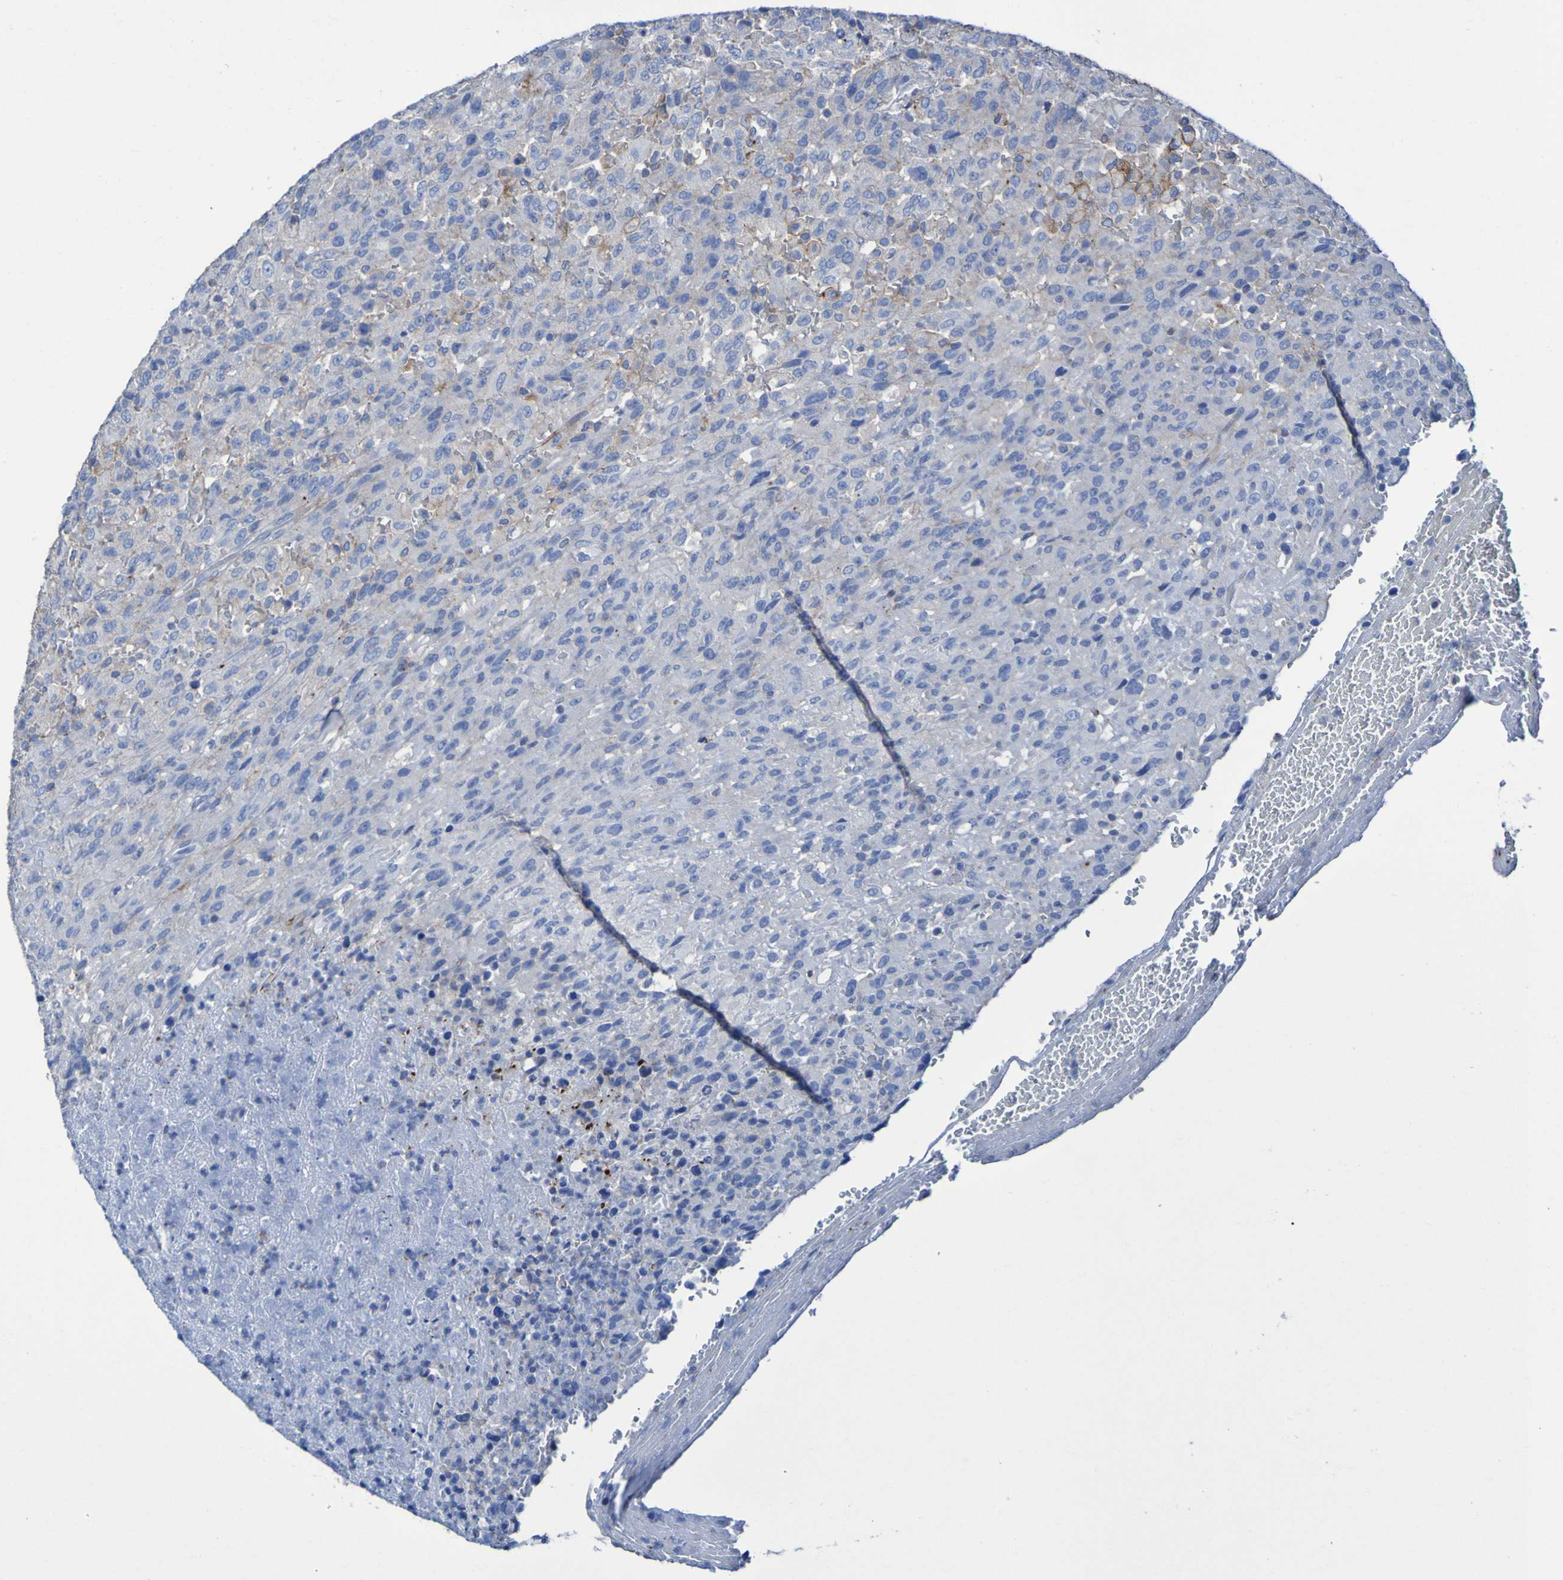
{"staining": {"intensity": "moderate", "quantity": "<25%", "location": "cytoplasmic/membranous"}, "tissue": "urothelial cancer", "cell_type": "Tumor cells", "image_type": "cancer", "snomed": [{"axis": "morphology", "description": "Urothelial carcinoma, High grade"}, {"axis": "topography", "description": "Urinary bladder"}], "caption": "Protein expression analysis of human high-grade urothelial carcinoma reveals moderate cytoplasmic/membranous expression in about <25% of tumor cells.", "gene": "RNF182", "patient": {"sex": "male", "age": 66}}